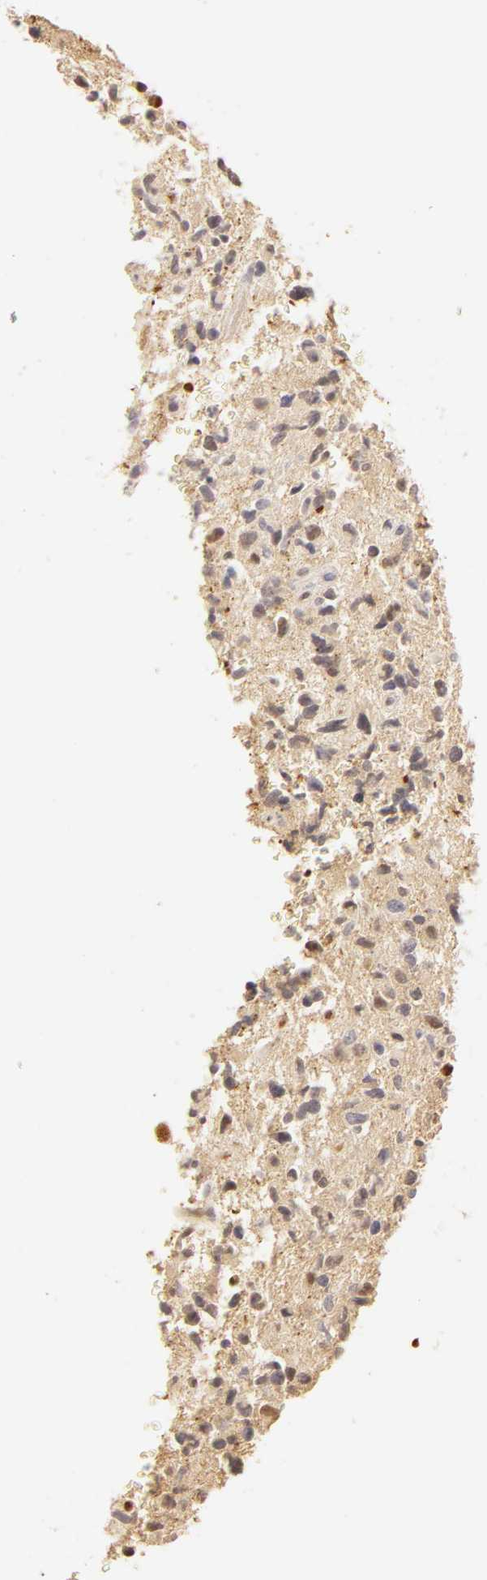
{"staining": {"intensity": "negative", "quantity": "none", "location": "none"}, "tissue": "glioma", "cell_type": "Tumor cells", "image_type": "cancer", "snomed": [{"axis": "morphology", "description": "Glioma, malignant, High grade"}, {"axis": "topography", "description": "Brain"}], "caption": "Malignant glioma (high-grade) stained for a protein using immunohistochemistry (IHC) exhibits no staining tumor cells.", "gene": "CA2", "patient": {"sex": "female", "age": 60}}